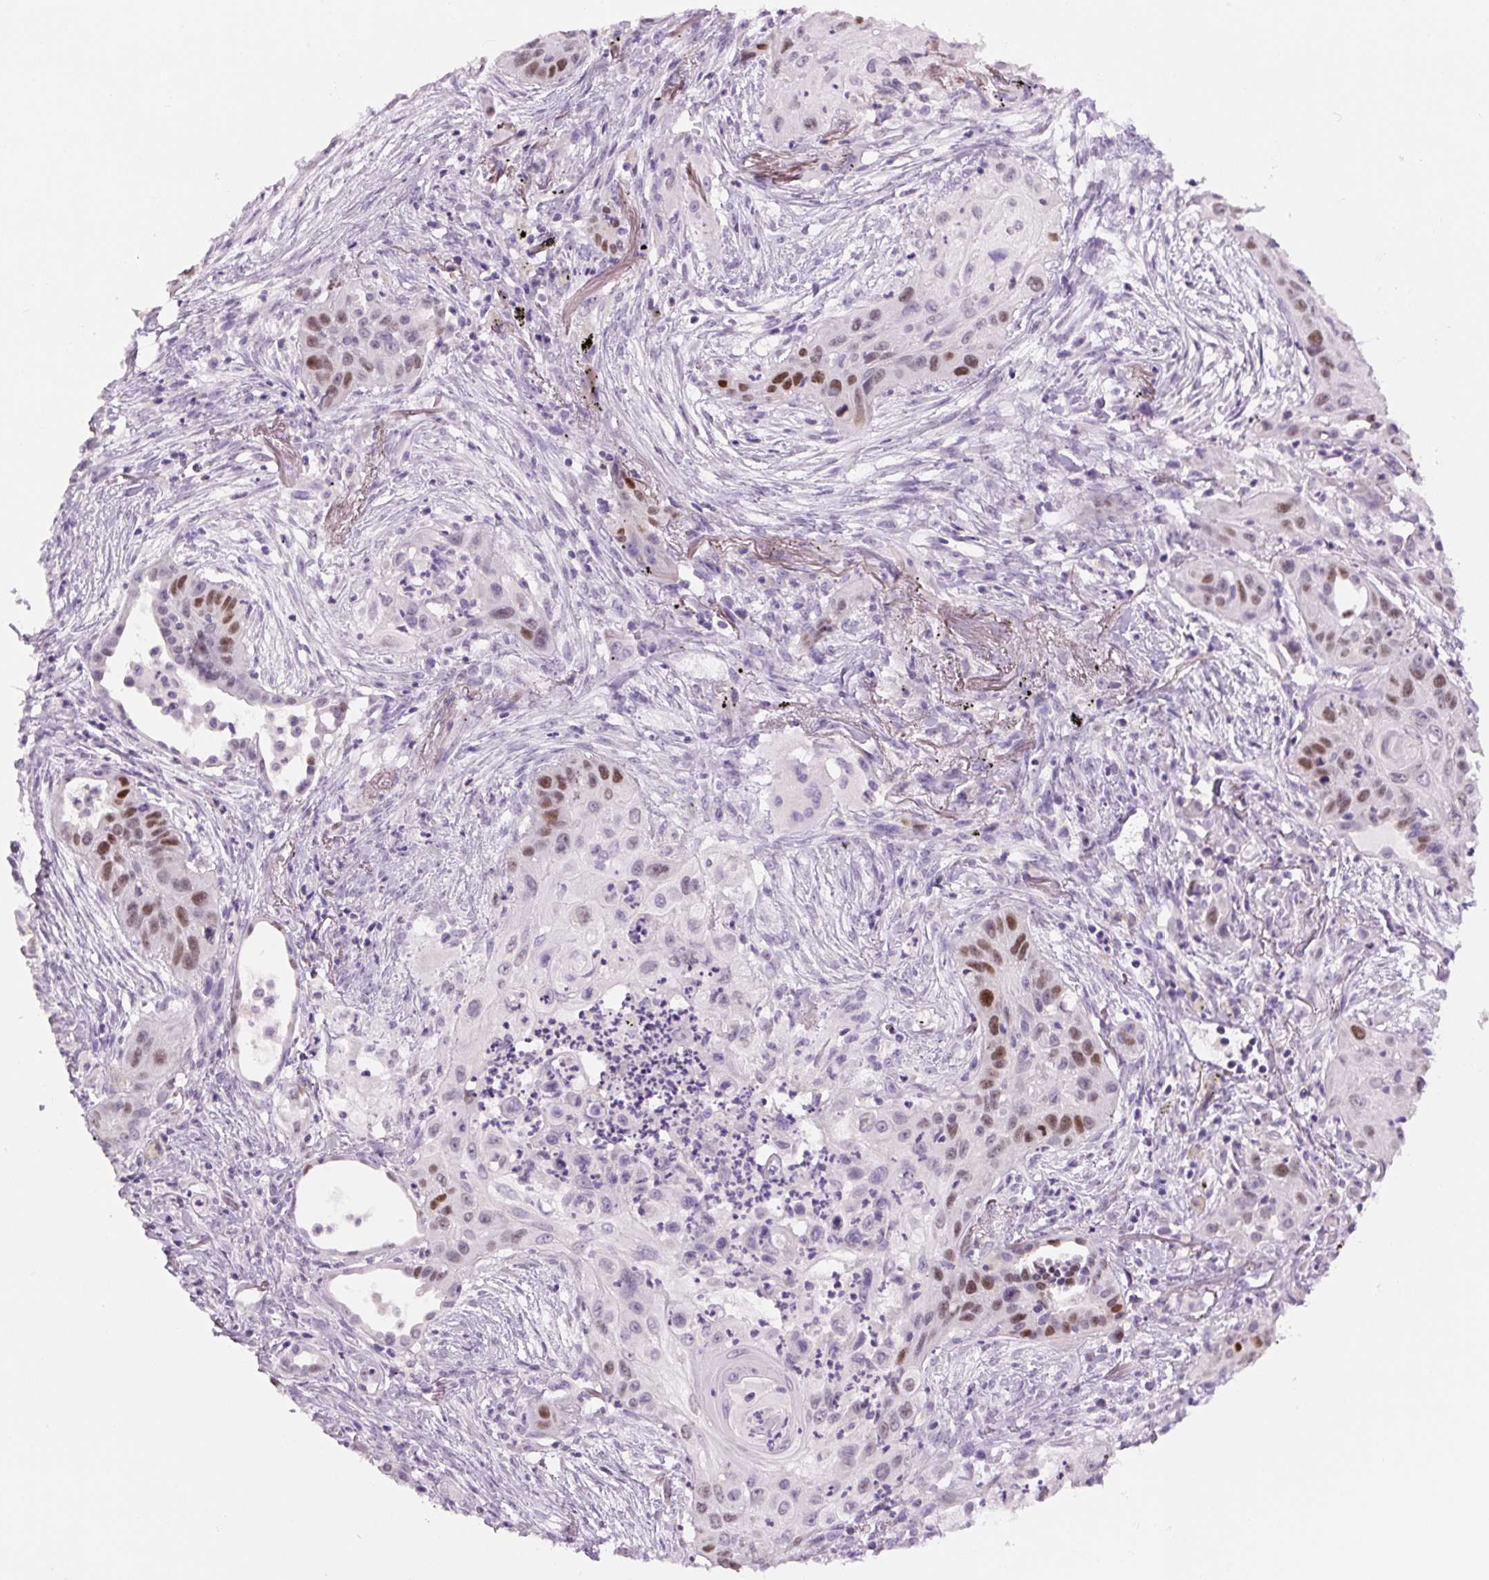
{"staining": {"intensity": "moderate", "quantity": "25%-75%", "location": "nuclear"}, "tissue": "lung cancer", "cell_type": "Tumor cells", "image_type": "cancer", "snomed": [{"axis": "morphology", "description": "Squamous cell carcinoma, NOS"}, {"axis": "topography", "description": "Lung"}], "caption": "Moderate nuclear protein staining is seen in approximately 25%-75% of tumor cells in lung cancer.", "gene": "SIX1", "patient": {"sex": "male", "age": 71}}